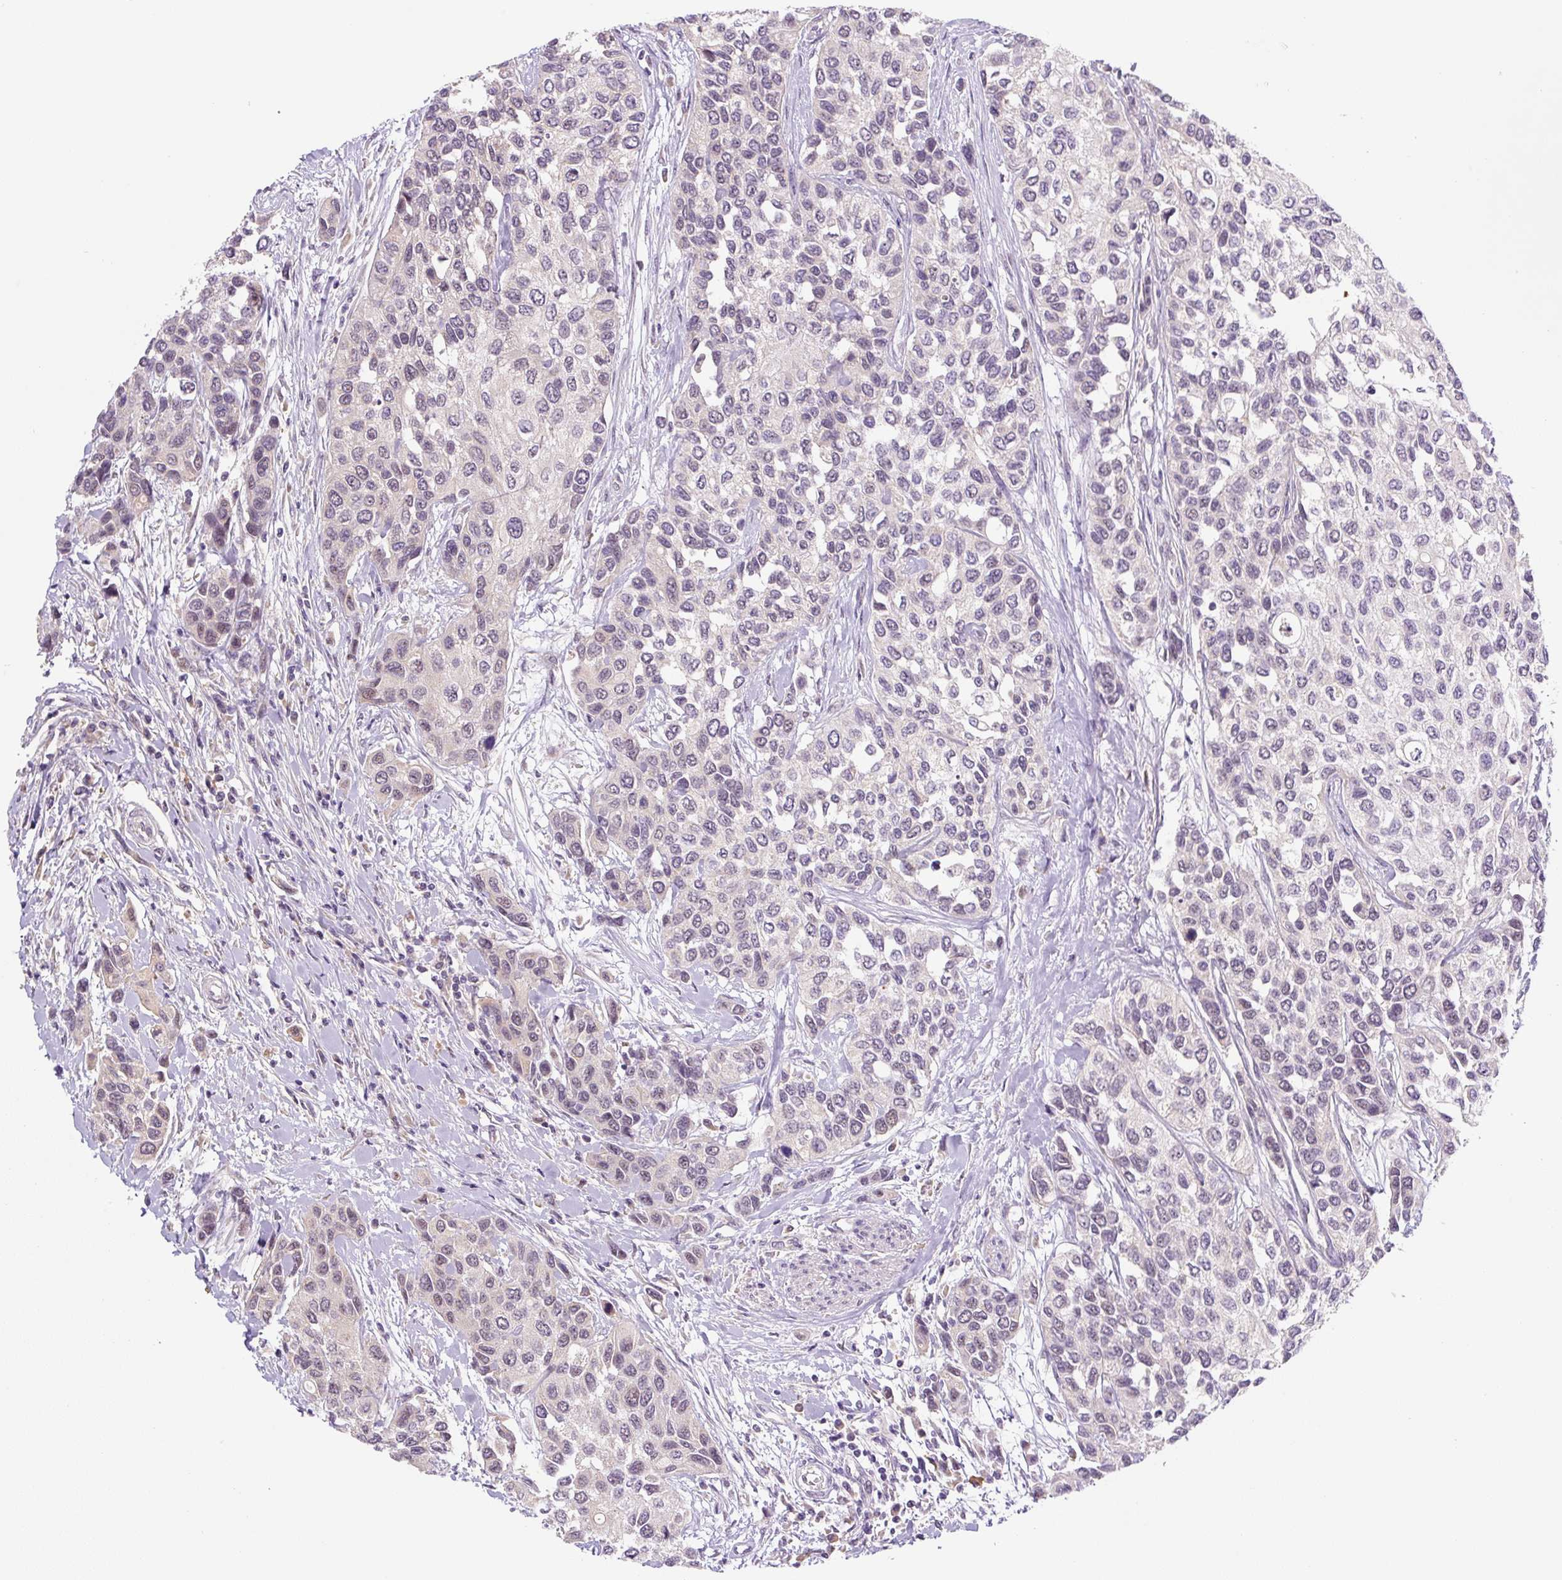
{"staining": {"intensity": "negative", "quantity": "none", "location": "none"}, "tissue": "urothelial cancer", "cell_type": "Tumor cells", "image_type": "cancer", "snomed": [{"axis": "morphology", "description": "Normal tissue, NOS"}, {"axis": "morphology", "description": "Urothelial carcinoma, High grade"}, {"axis": "topography", "description": "Vascular tissue"}, {"axis": "topography", "description": "Urinary bladder"}], "caption": "Micrograph shows no protein positivity in tumor cells of urothelial carcinoma (high-grade) tissue.", "gene": "PRKAA2", "patient": {"sex": "female", "age": 56}}